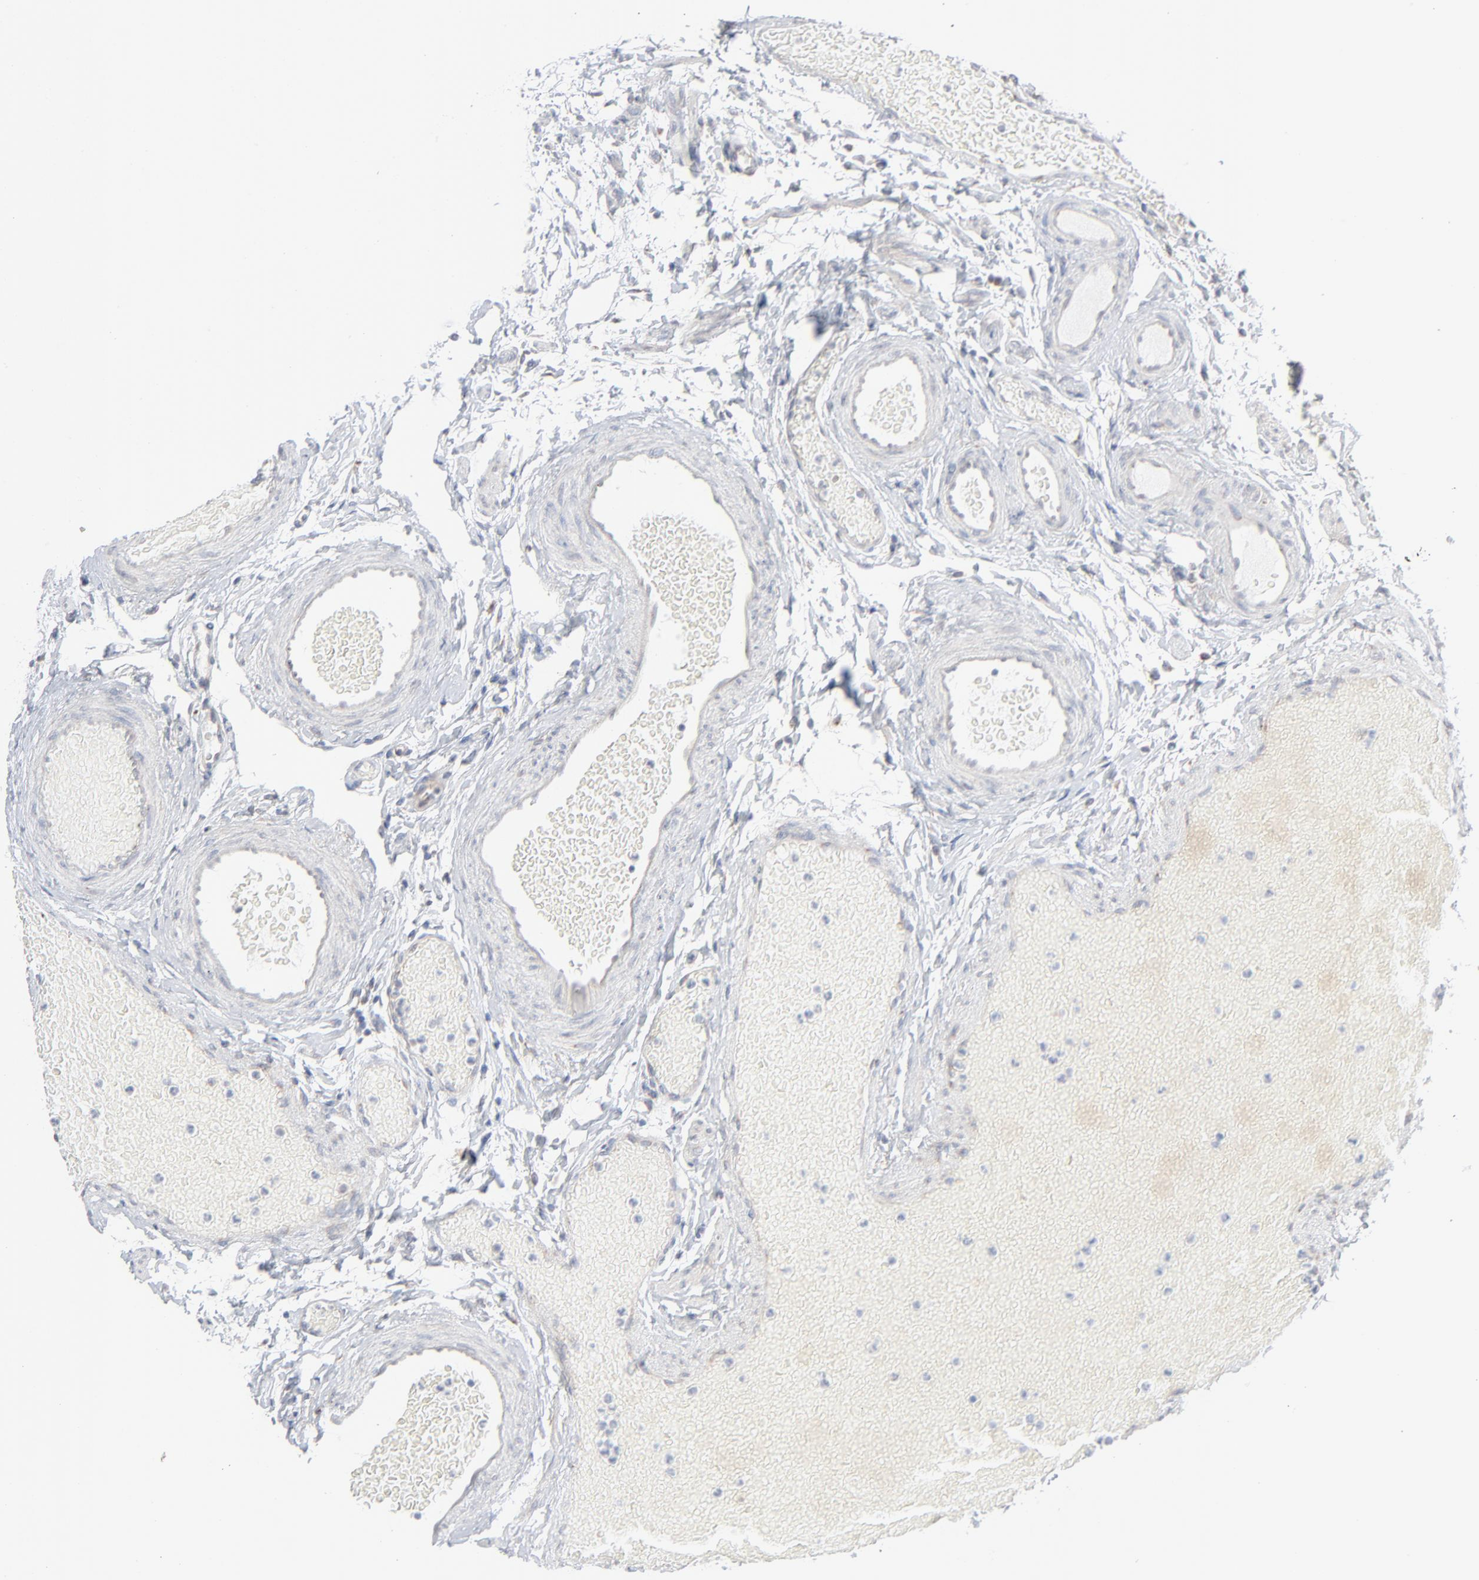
{"staining": {"intensity": "weak", "quantity": ">75%", "location": "cytoplasmic/membranous"}, "tissue": "fallopian tube", "cell_type": "Glandular cells", "image_type": "normal", "snomed": [{"axis": "morphology", "description": "Normal tissue, NOS"}, {"axis": "morphology", "description": "Dermoid, NOS"}, {"axis": "topography", "description": "Fallopian tube"}], "caption": "The histopathology image reveals staining of unremarkable fallopian tube, revealing weak cytoplasmic/membranous protein staining (brown color) within glandular cells.", "gene": "KDSR", "patient": {"sex": "female", "age": 33}}